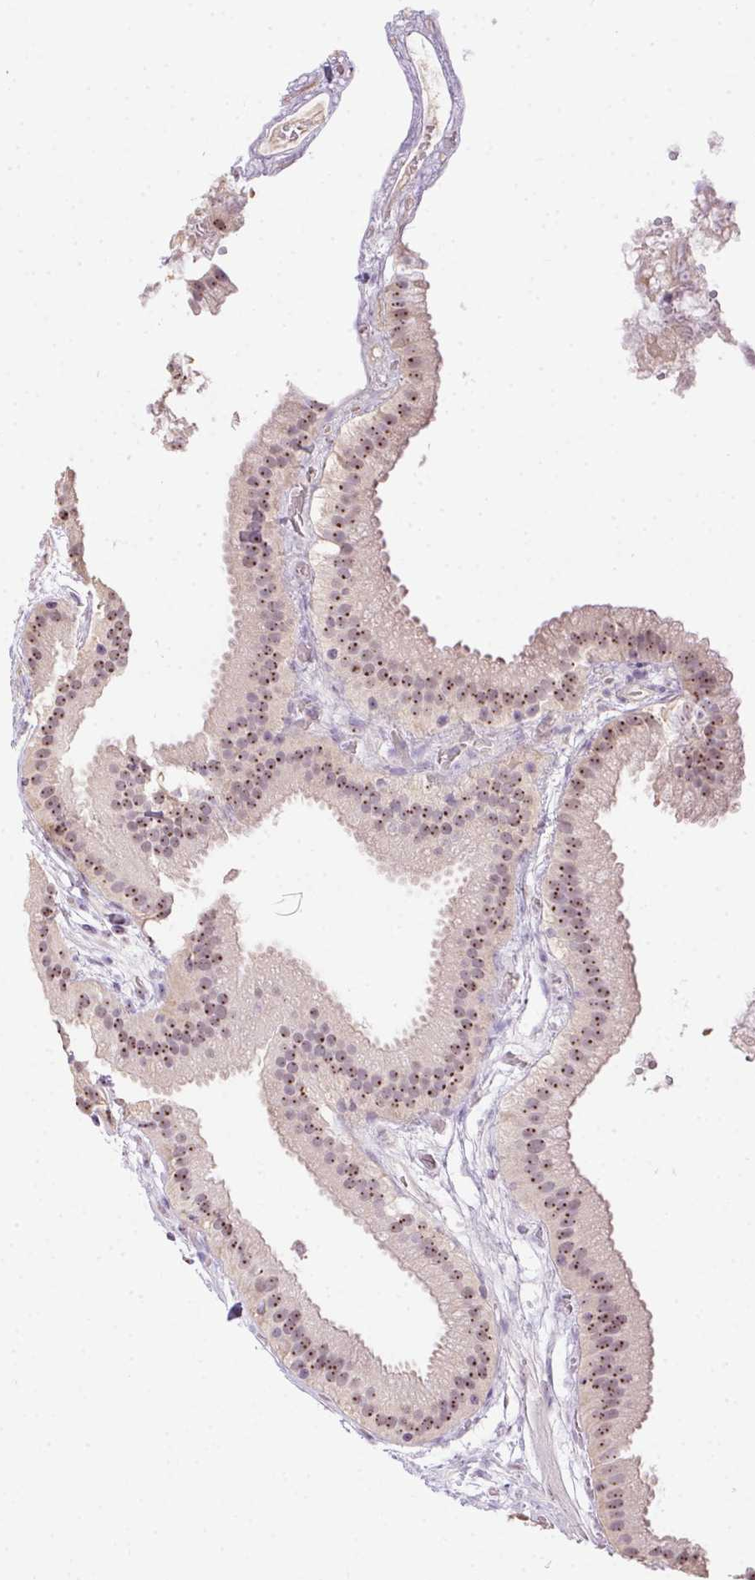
{"staining": {"intensity": "moderate", "quantity": ">75%", "location": "nuclear"}, "tissue": "gallbladder", "cell_type": "Glandular cells", "image_type": "normal", "snomed": [{"axis": "morphology", "description": "Normal tissue, NOS"}, {"axis": "topography", "description": "Gallbladder"}], "caption": "This photomicrograph demonstrates immunohistochemistry (IHC) staining of normal gallbladder, with medium moderate nuclear expression in approximately >75% of glandular cells.", "gene": "BATF2", "patient": {"sex": "female", "age": 63}}